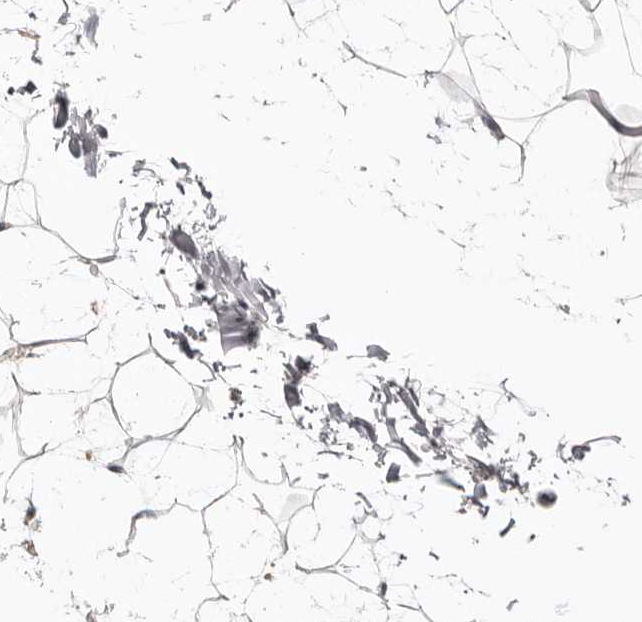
{"staining": {"intensity": "negative", "quantity": "none", "location": "none"}, "tissue": "adipose tissue", "cell_type": "Adipocytes", "image_type": "normal", "snomed": [{"axis": "morphology", "description": "Normal tissue, NOS"}, {"axis": "topography", "description": "Soft tissue"}], "caption": "Immunohistochemical staining of unremarkable adipose tissue exhibits no significant staining in adipocytes. The staining was performed using DAB to visualize the protein expression in brown, while the nuclei were stained in blue with hematoxylin (Magnification: 20x).", "gene": "CBL", "patient": {"sex": "male", "age": 72}}